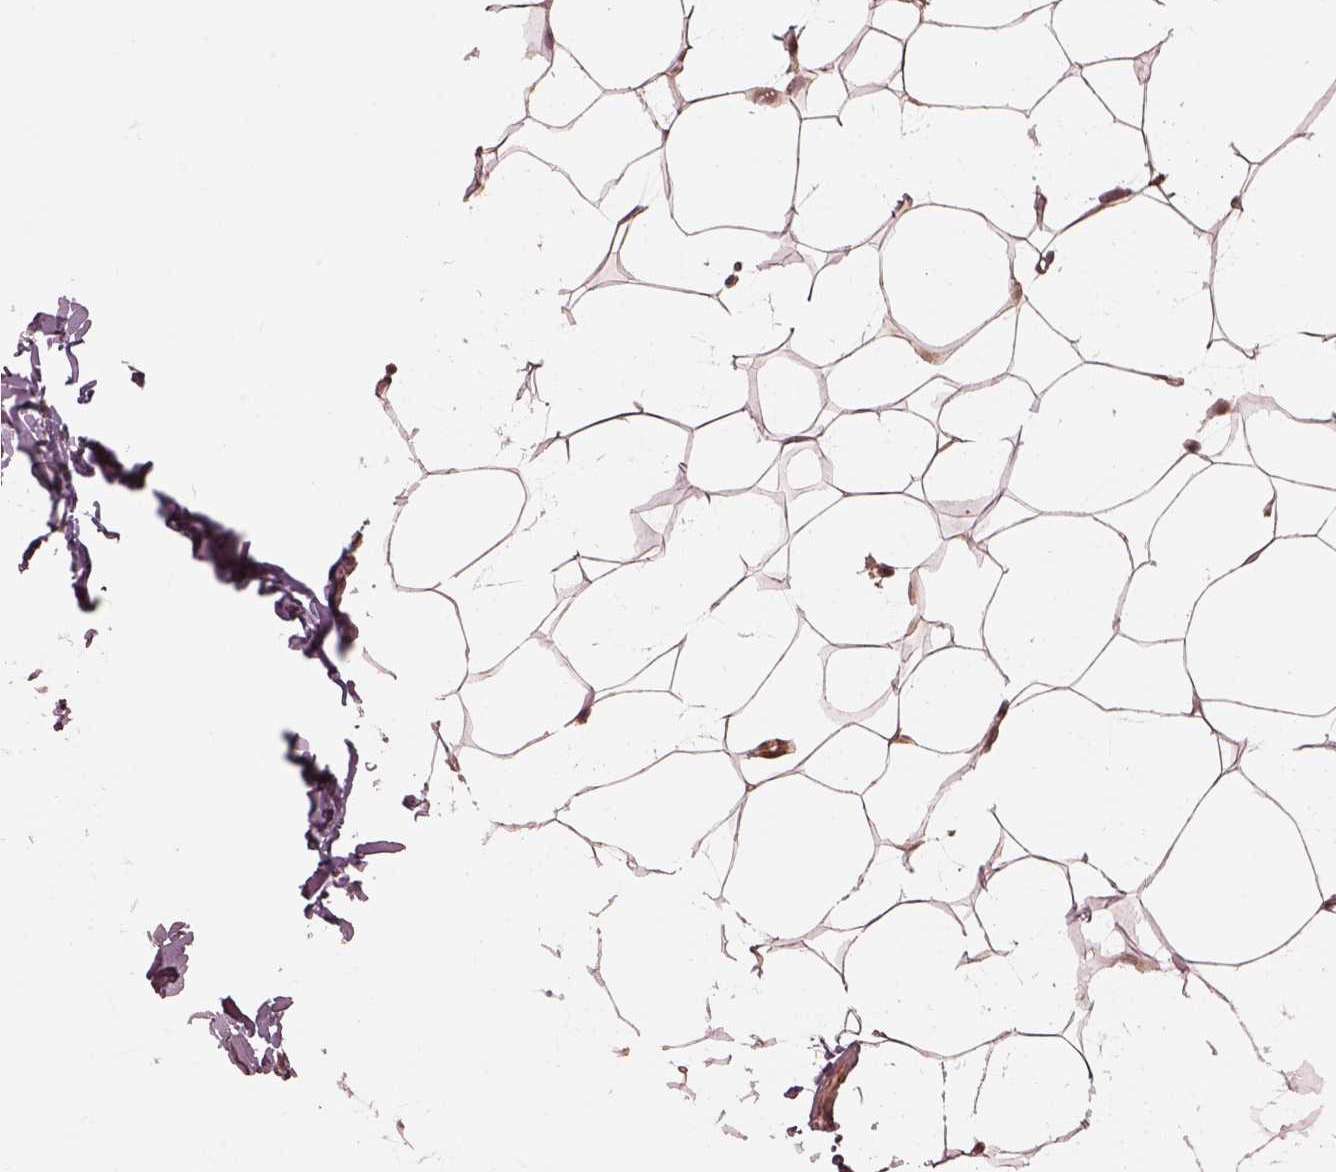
{"staining": {"intensity": "weak", "quantity": "<25%", "location": "cytoplasmic/membranous"}, "tissue": "breast", "cell_type": "Adipocytes", "image_type": "normal", "snomed": [{"axis": "morphology", "description": "Normal tissue, NOS"}, {"axis": "topography", "description": "Breast"}], "caption": "IHC of benign breast displays no staining in adipocytes.", "gene": "SLC25A46", "patient": {"sex": "female", "age": 32}}